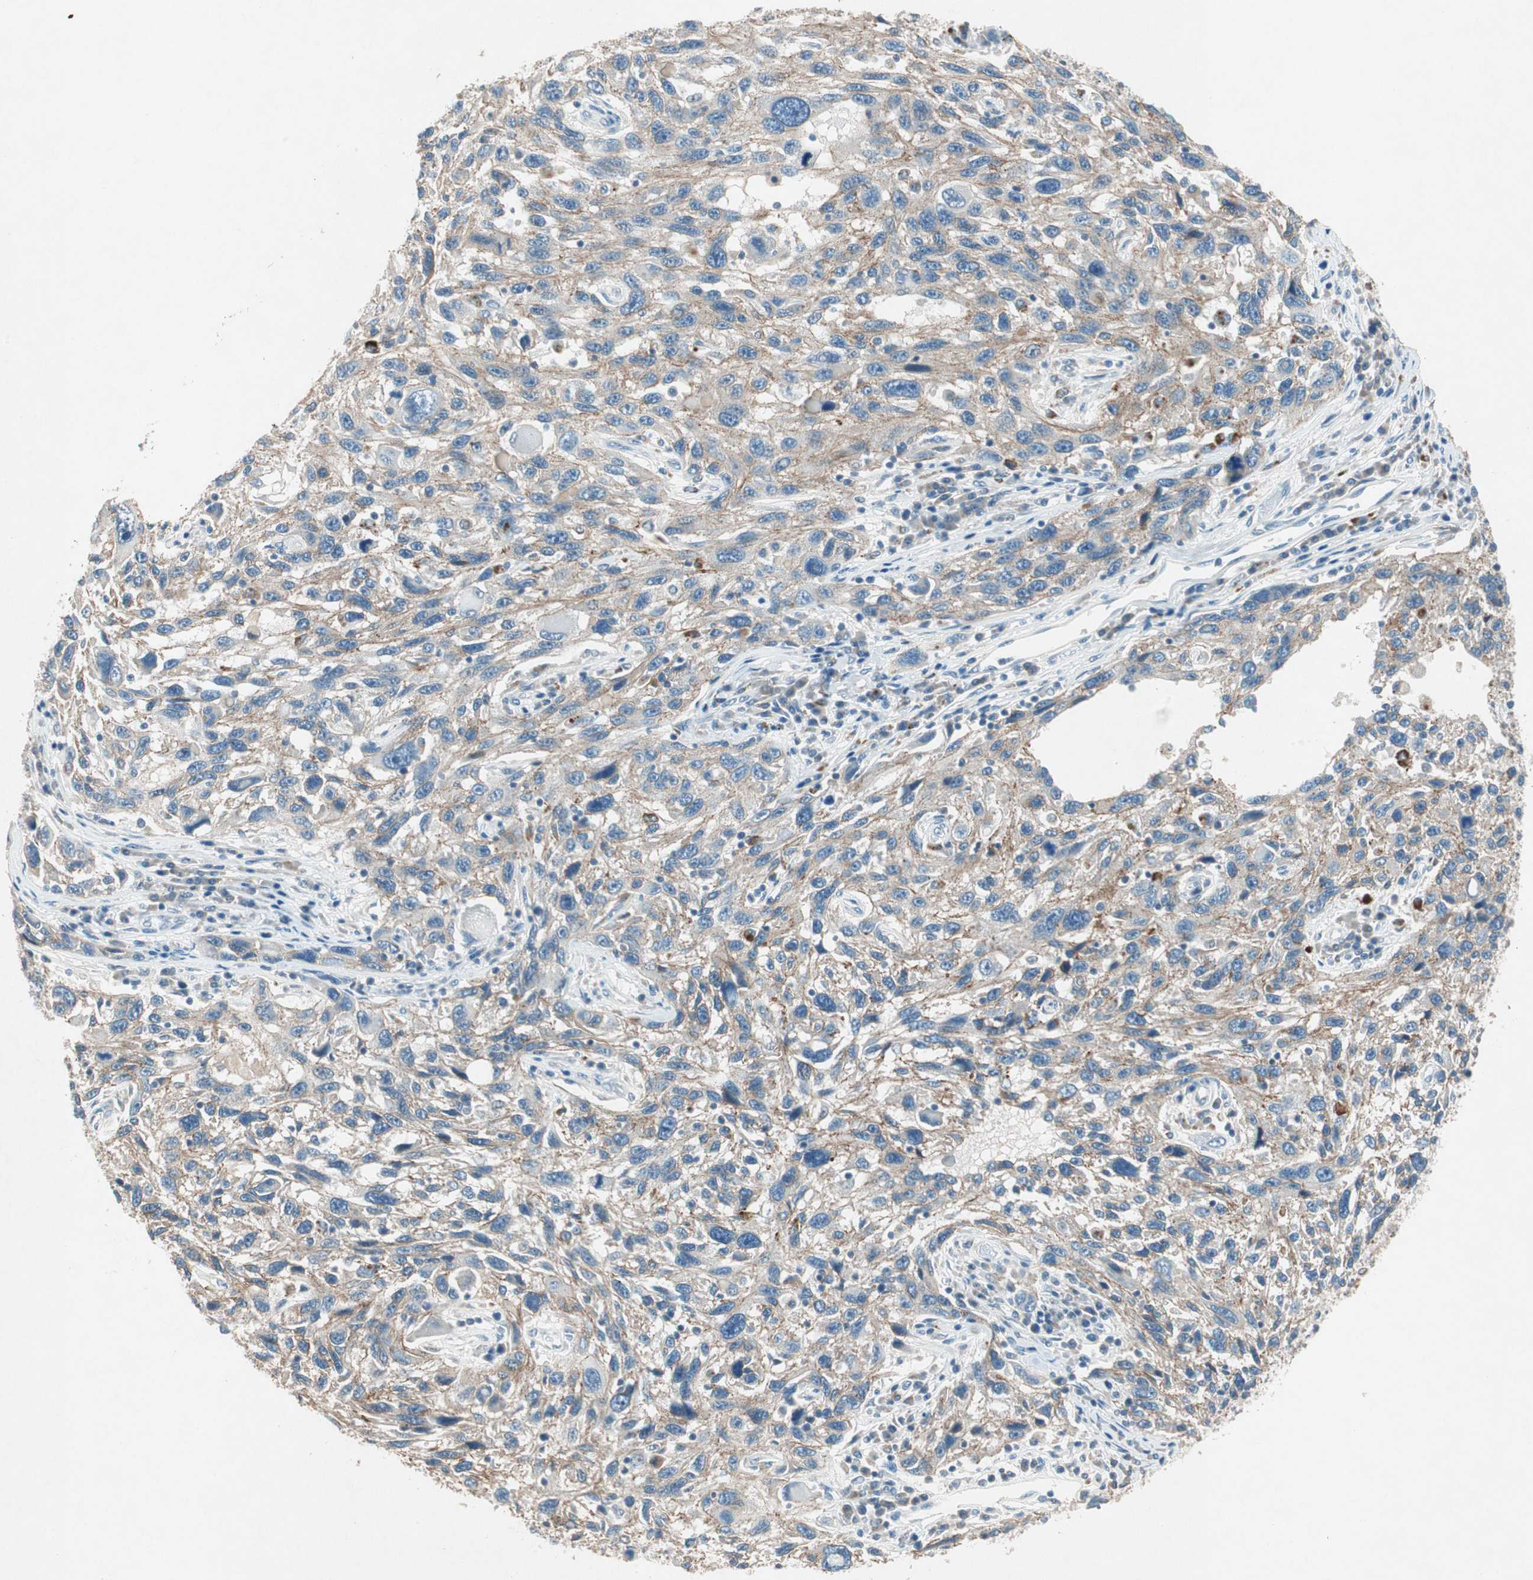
{"staining": {"intensity": "weak", "quantity": "25%-75%", "location": "cytoplasmic/membranous"}, "tissue": "melanoma", "cell_type": "Tumor cells", "image_type": "cancer", "snomed": [{"axis": "morphology", "description": "Malignant melanoma, NOS"}, {"axis": "topography", "description": "Skin"}], "caption": "DAB immunohistochemical staining of melanoma displays weak cytoplasmic/membranous protein staining in about 25%-75% of tumor cells.", "gene": "NKAIN1", "patient": {"sex": "male", "age": 53}}